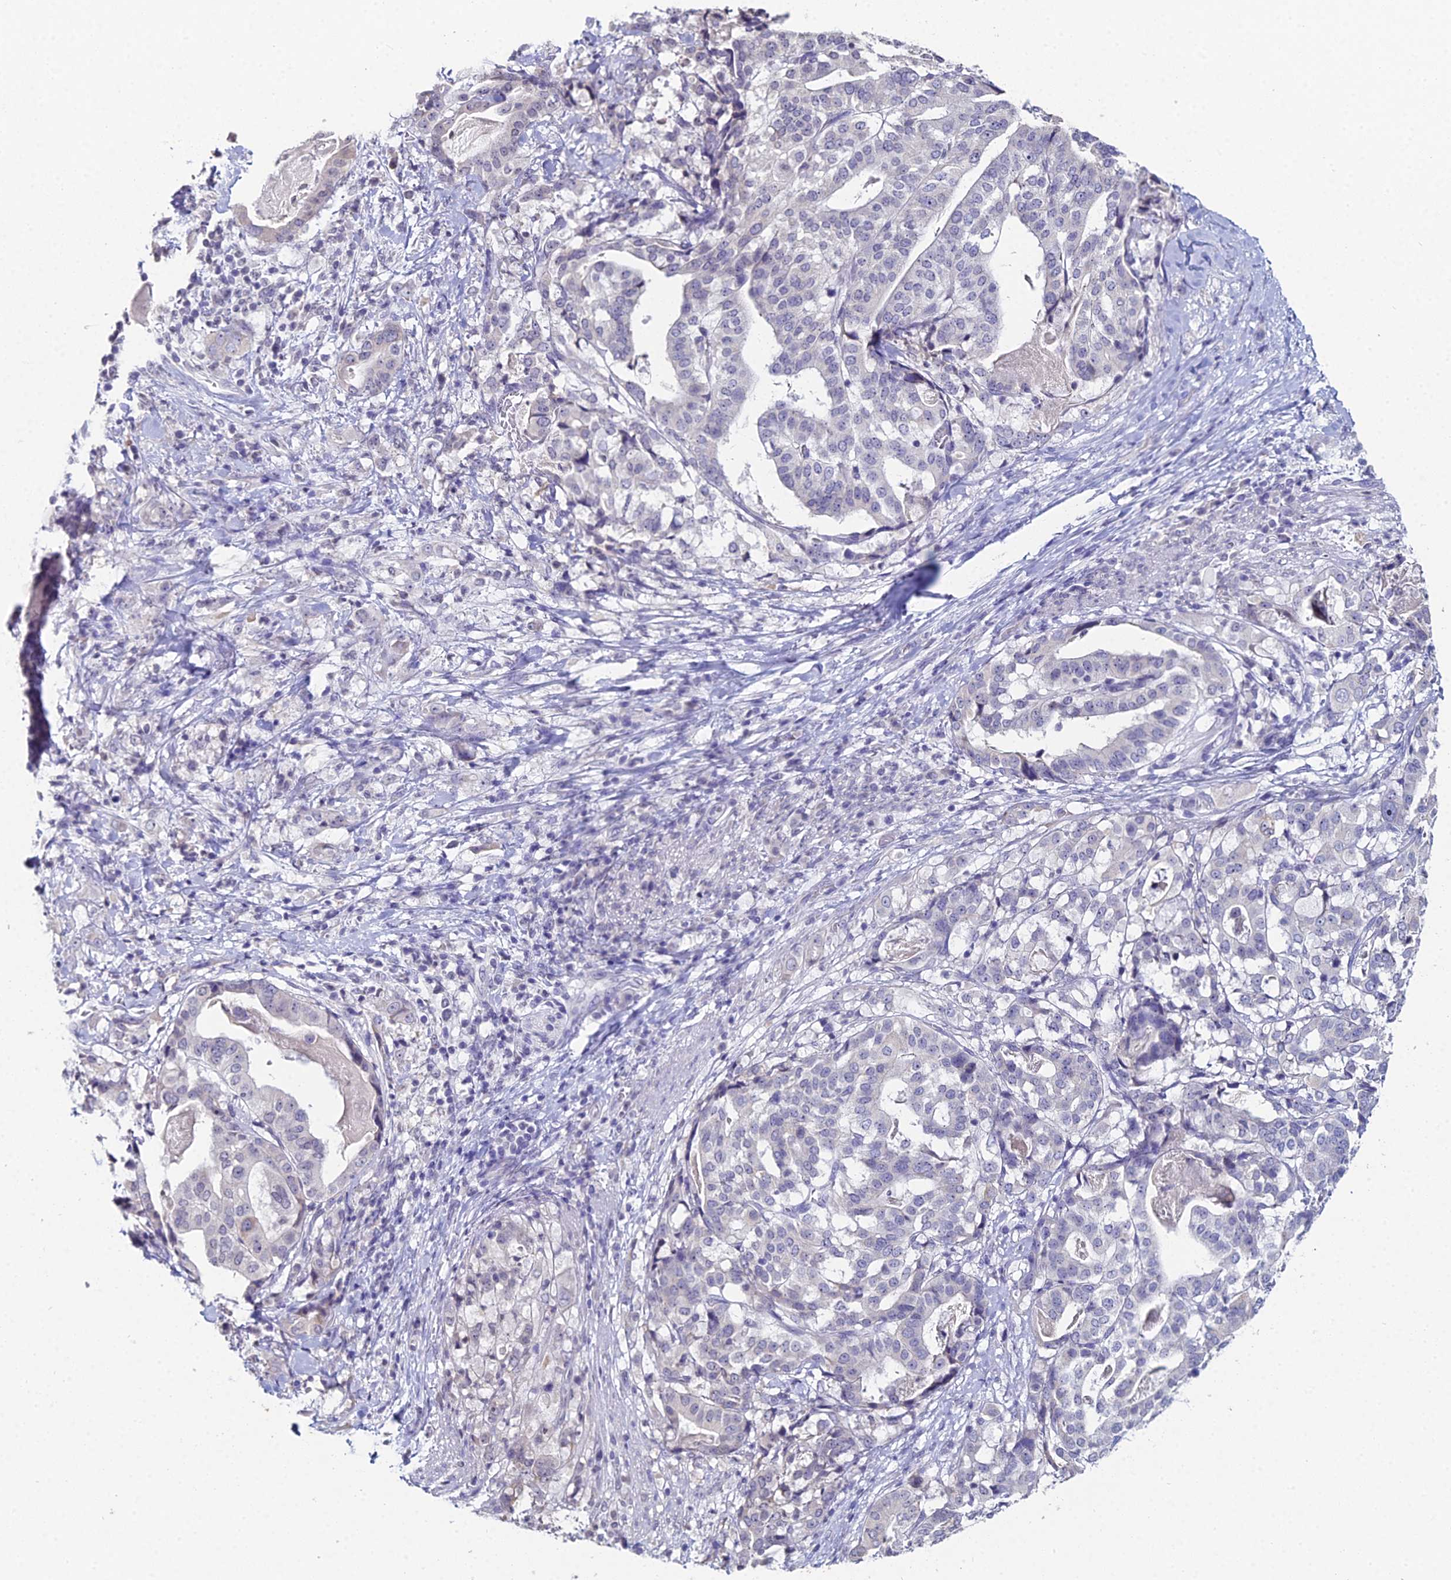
{"staining": {"intensity": "negative", "quantity": "none", "location": "none"}, "tissue": "stomach cancer", "cell_type": "Tumor cells", "image_type": "cancer", "snomed": [{"axis": "morphology", "description": "Adenocarcinoma, NOS"}, {"axis": "topography", "description": "Stomach"}], "caption": "Immunohistochemical staining of stomach cancer (adenocarcinoma) demonstrates no significant positivity in tumor cells.", "gene": "PRR22", "patient": {"sex": "male", "age": 48}}